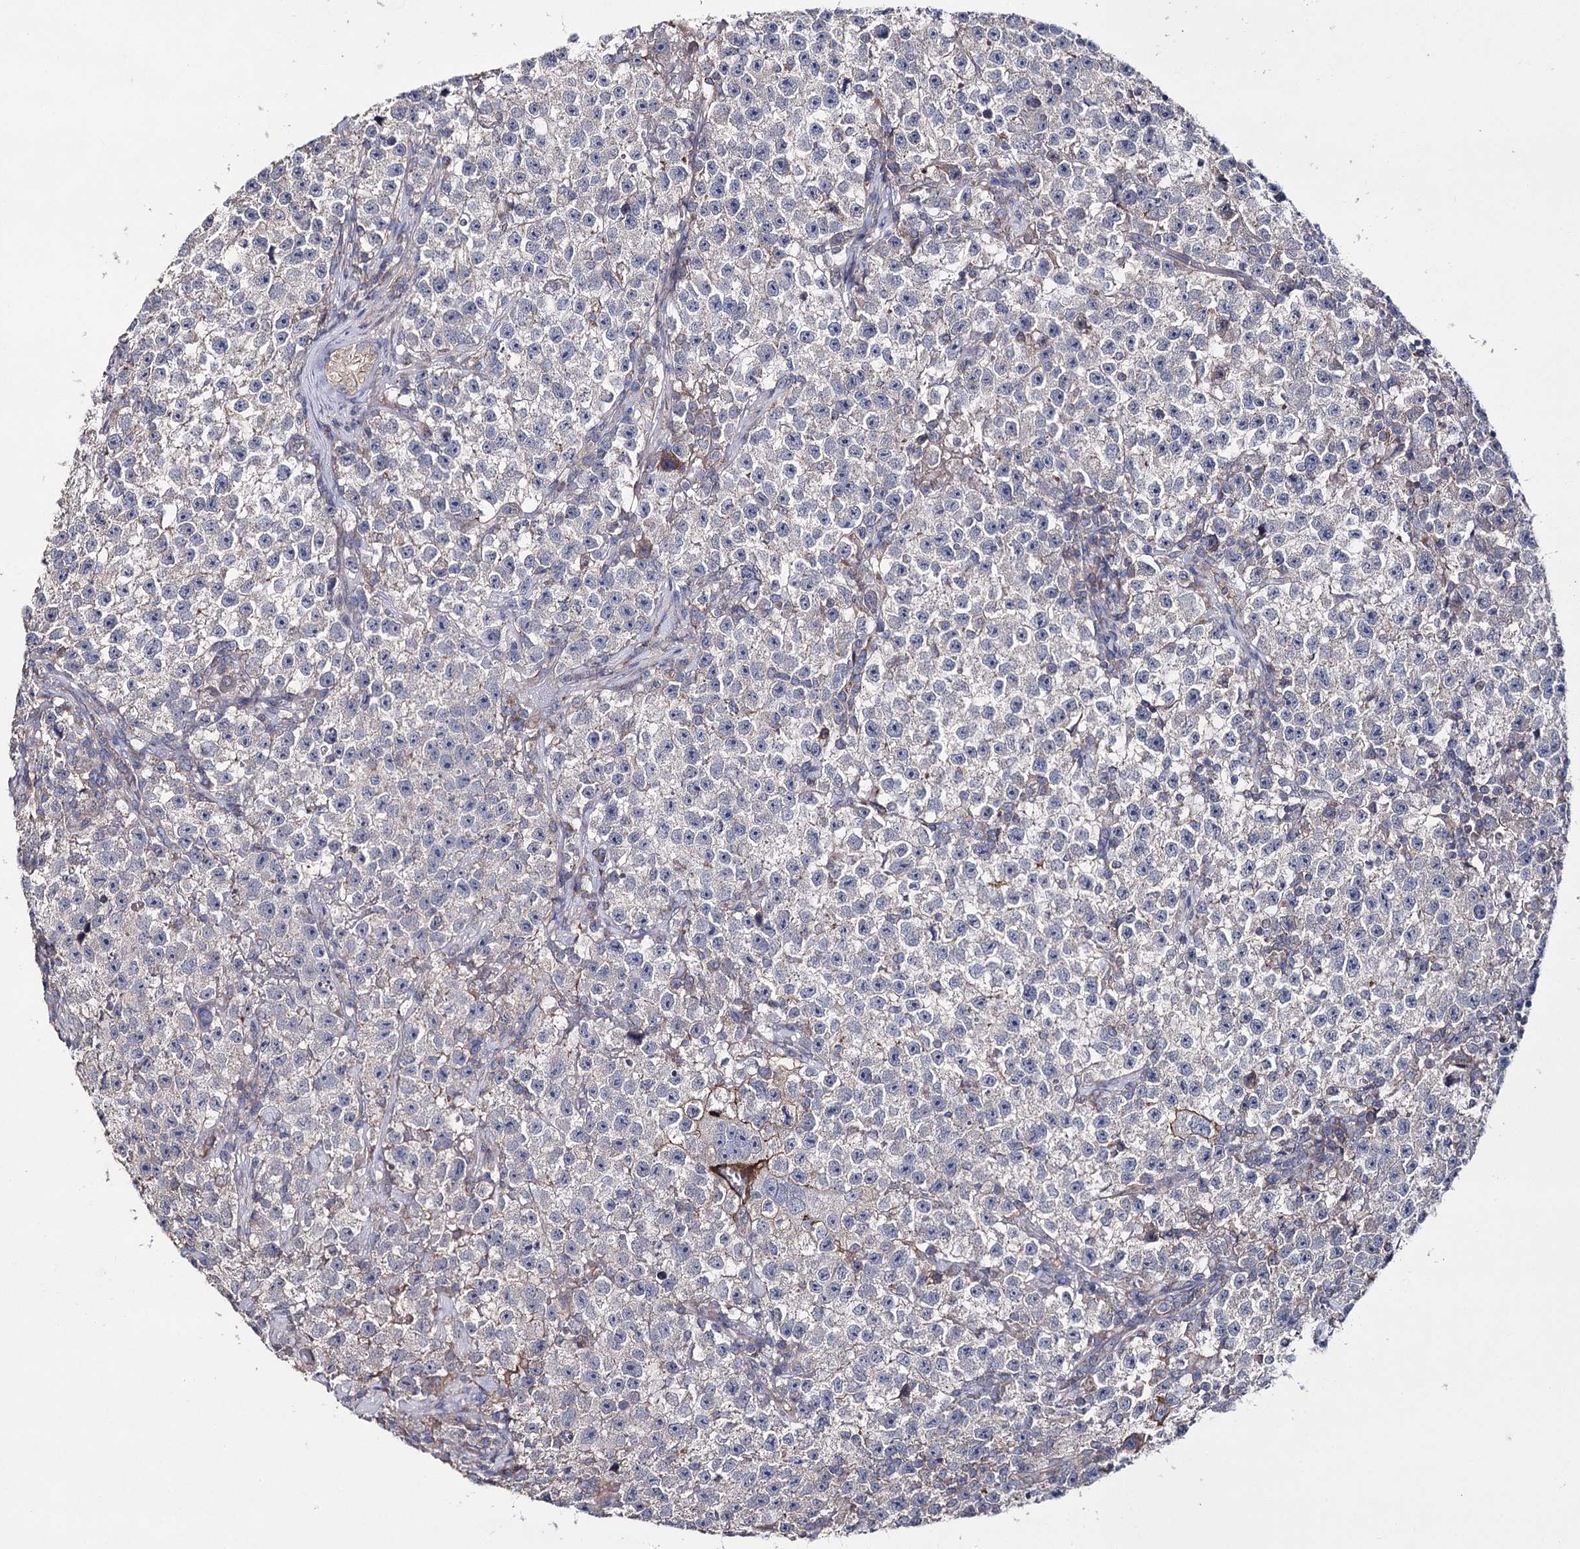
{"staining": {"intensity": "negative", "quantity": "none", "location": "none"}, "tissue": "testis cancer", "cell_type": "Tumor cells", "image_type": "cancer", "snomed": [{"axis": "morphology", "description": "Seminoma, NOS"}, {"axis": "topography", "description": "Testis"}], "caption": "Immunohistochemistry histopathology image of neoplastic tissue: human testis cancer stained with DAB reveals no significant protein expression in tumor cells. (DAB (3,3'-diaminobenzidine) immunohistochemistry with hematoxylin counter stain).", "gene": "AURKC", "patient": {"sex": "male", "age": 22}}